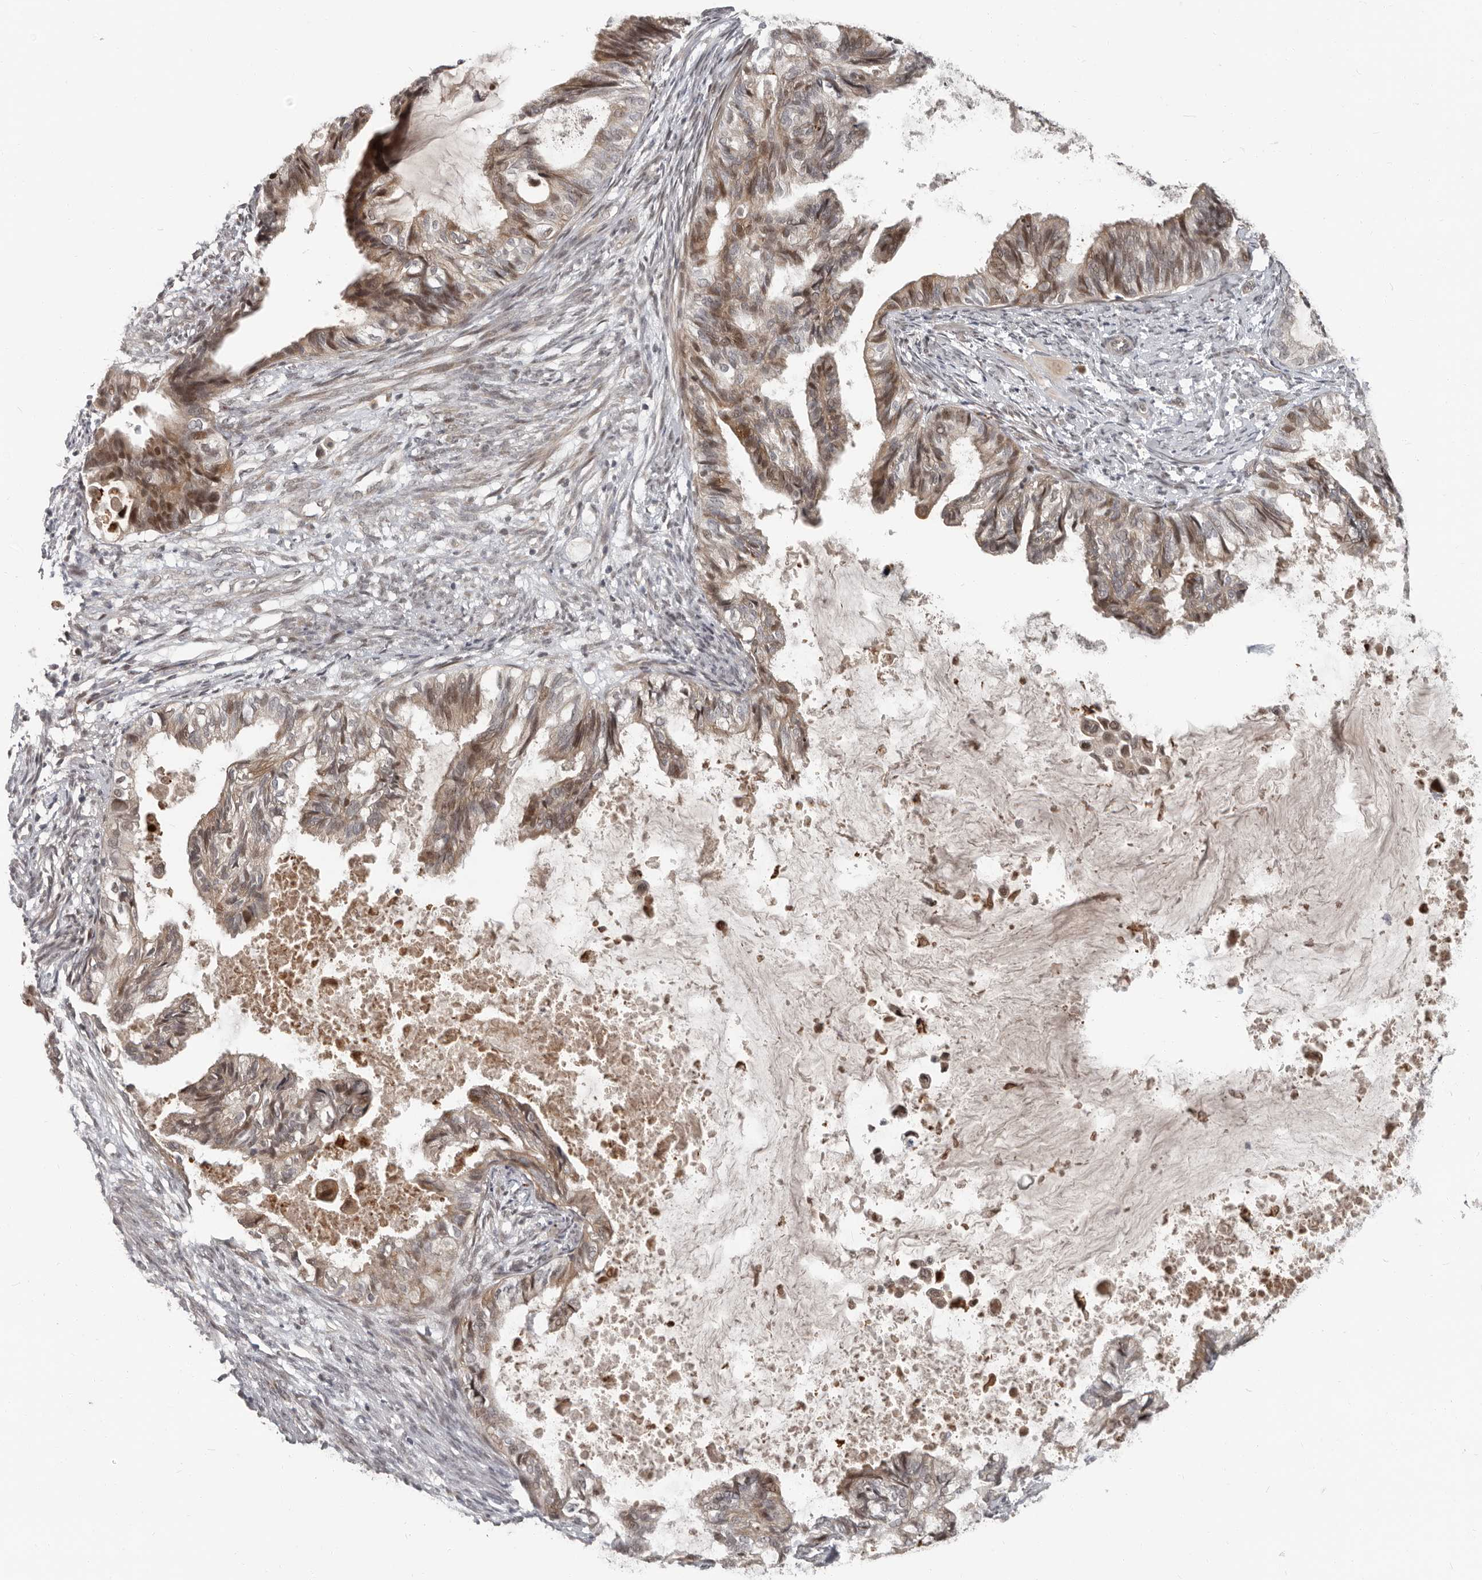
{"staining": {"intensity": "moderate", "quantity": ">75%", "location": "cytoplasmic/membranous,nuclear"}, "tissue": "cervical cancer", "cell_type": "Tumor cells", "image_type": "cancer", "snomed": [{"axis": "morphology", "description": "Normal tissue, NOS"}, {"axis": "morphology", "description": "Adenocarcinoma, NOS"}, {"axis": "topography", "description": "Cervix"}, {"axis": "topography", "description": "Endometrium"}], "caption": "Protein expression analysis of human cervical adenocarcinoma reveals moderate cytoplasmic/membranous and nuclear positivity in about >75% of tumor cells.", "gene": "APOL6", "patient": {"sex": "female", "age": 86}}